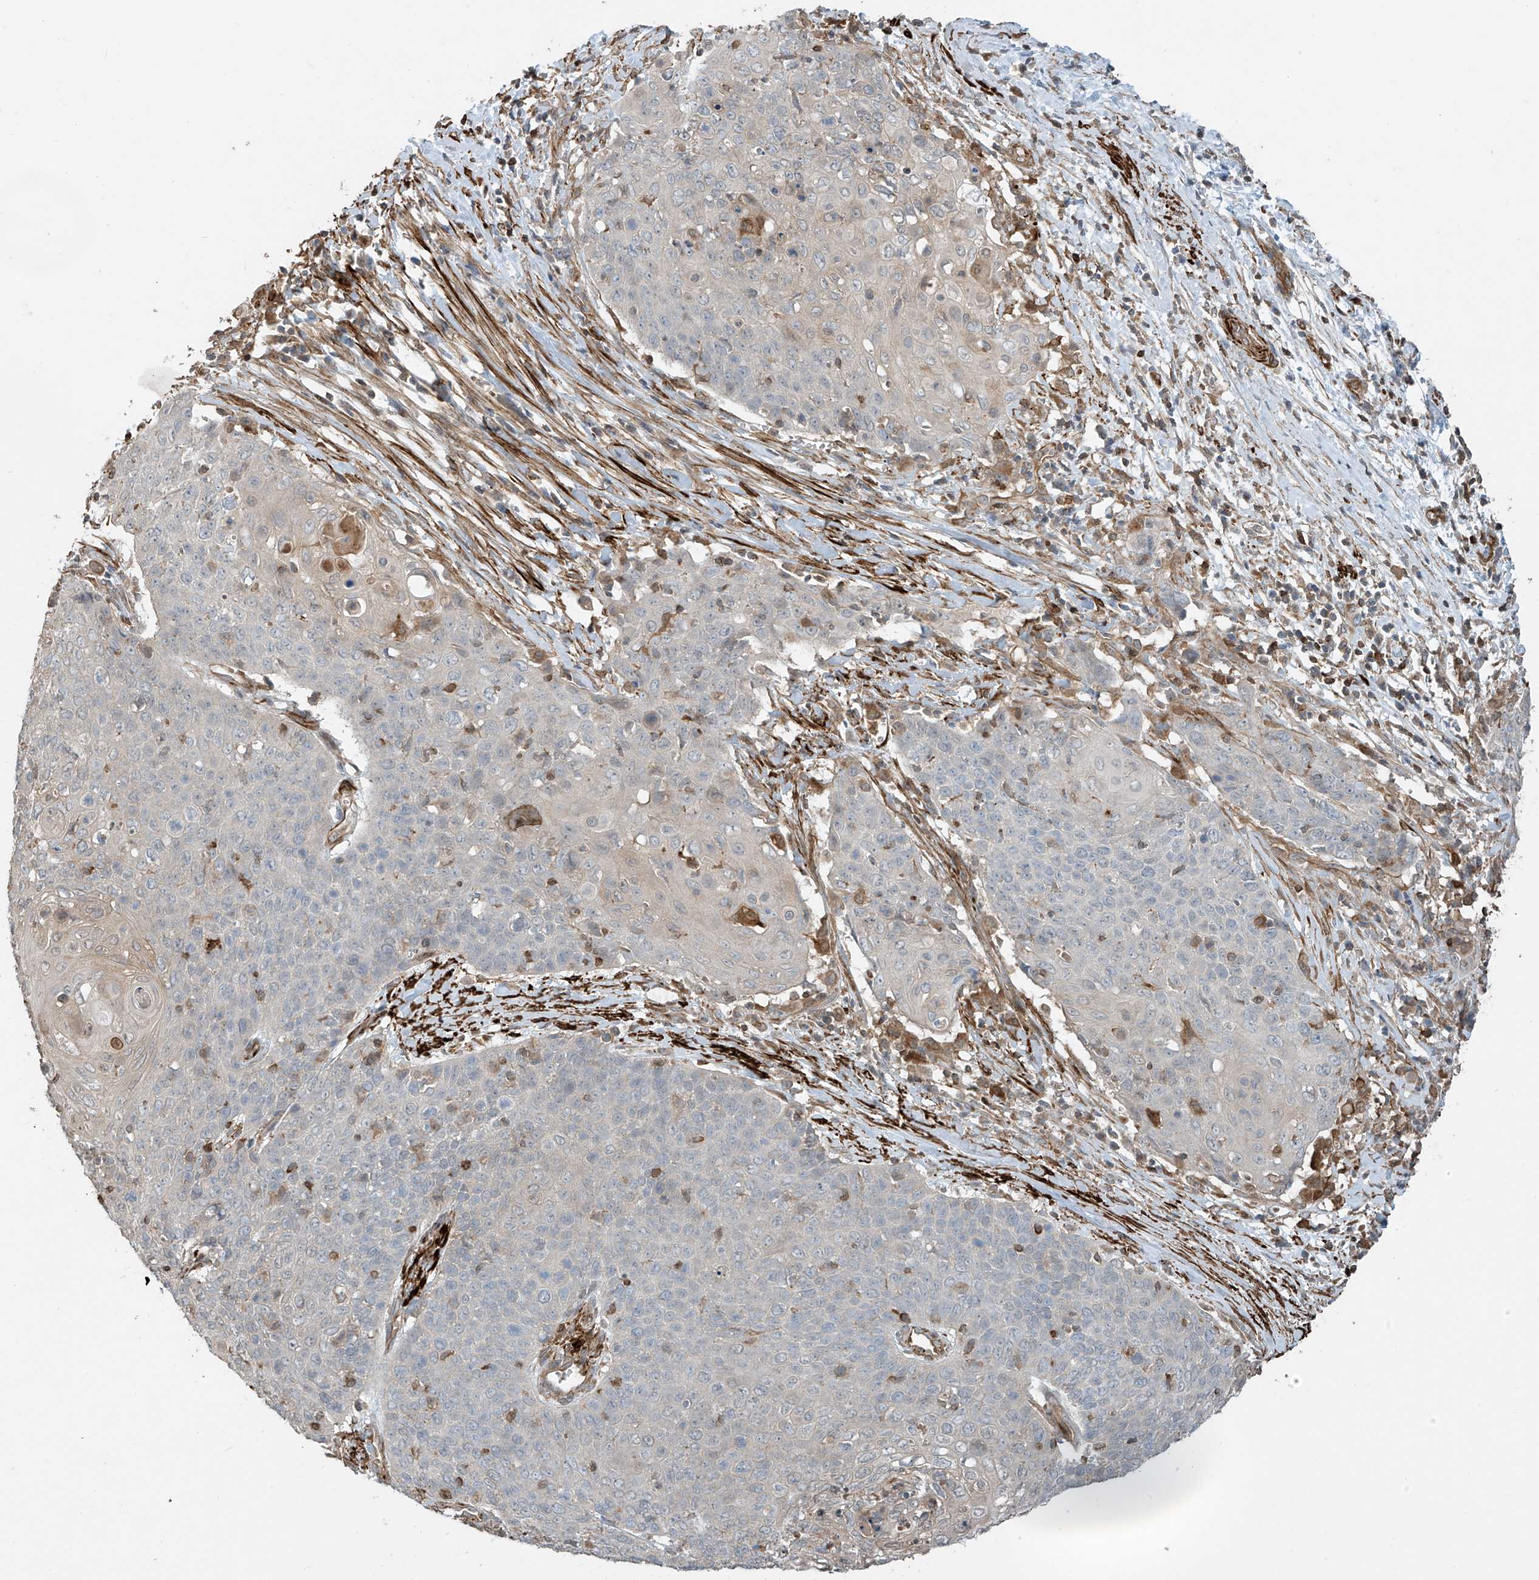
{"staining": {"intensity": "negative", "quantity": "none", "location": "none"}, "tissue": "cervical cancer", "cell_type": "Tumor cells", "image_type": "cancer", "snomed": [{"axis": "morphology", "description": "Squamous cell carcinoma, NOS"}, {"axis": "topography", "description": "Cervix"}], "caption": "Cervical cancer was stained to show a protein in brown. There is no significant staining in tumor cells.", "gene": "SH3BGRL3", "patient": {"sex": "female", "age": 39}}